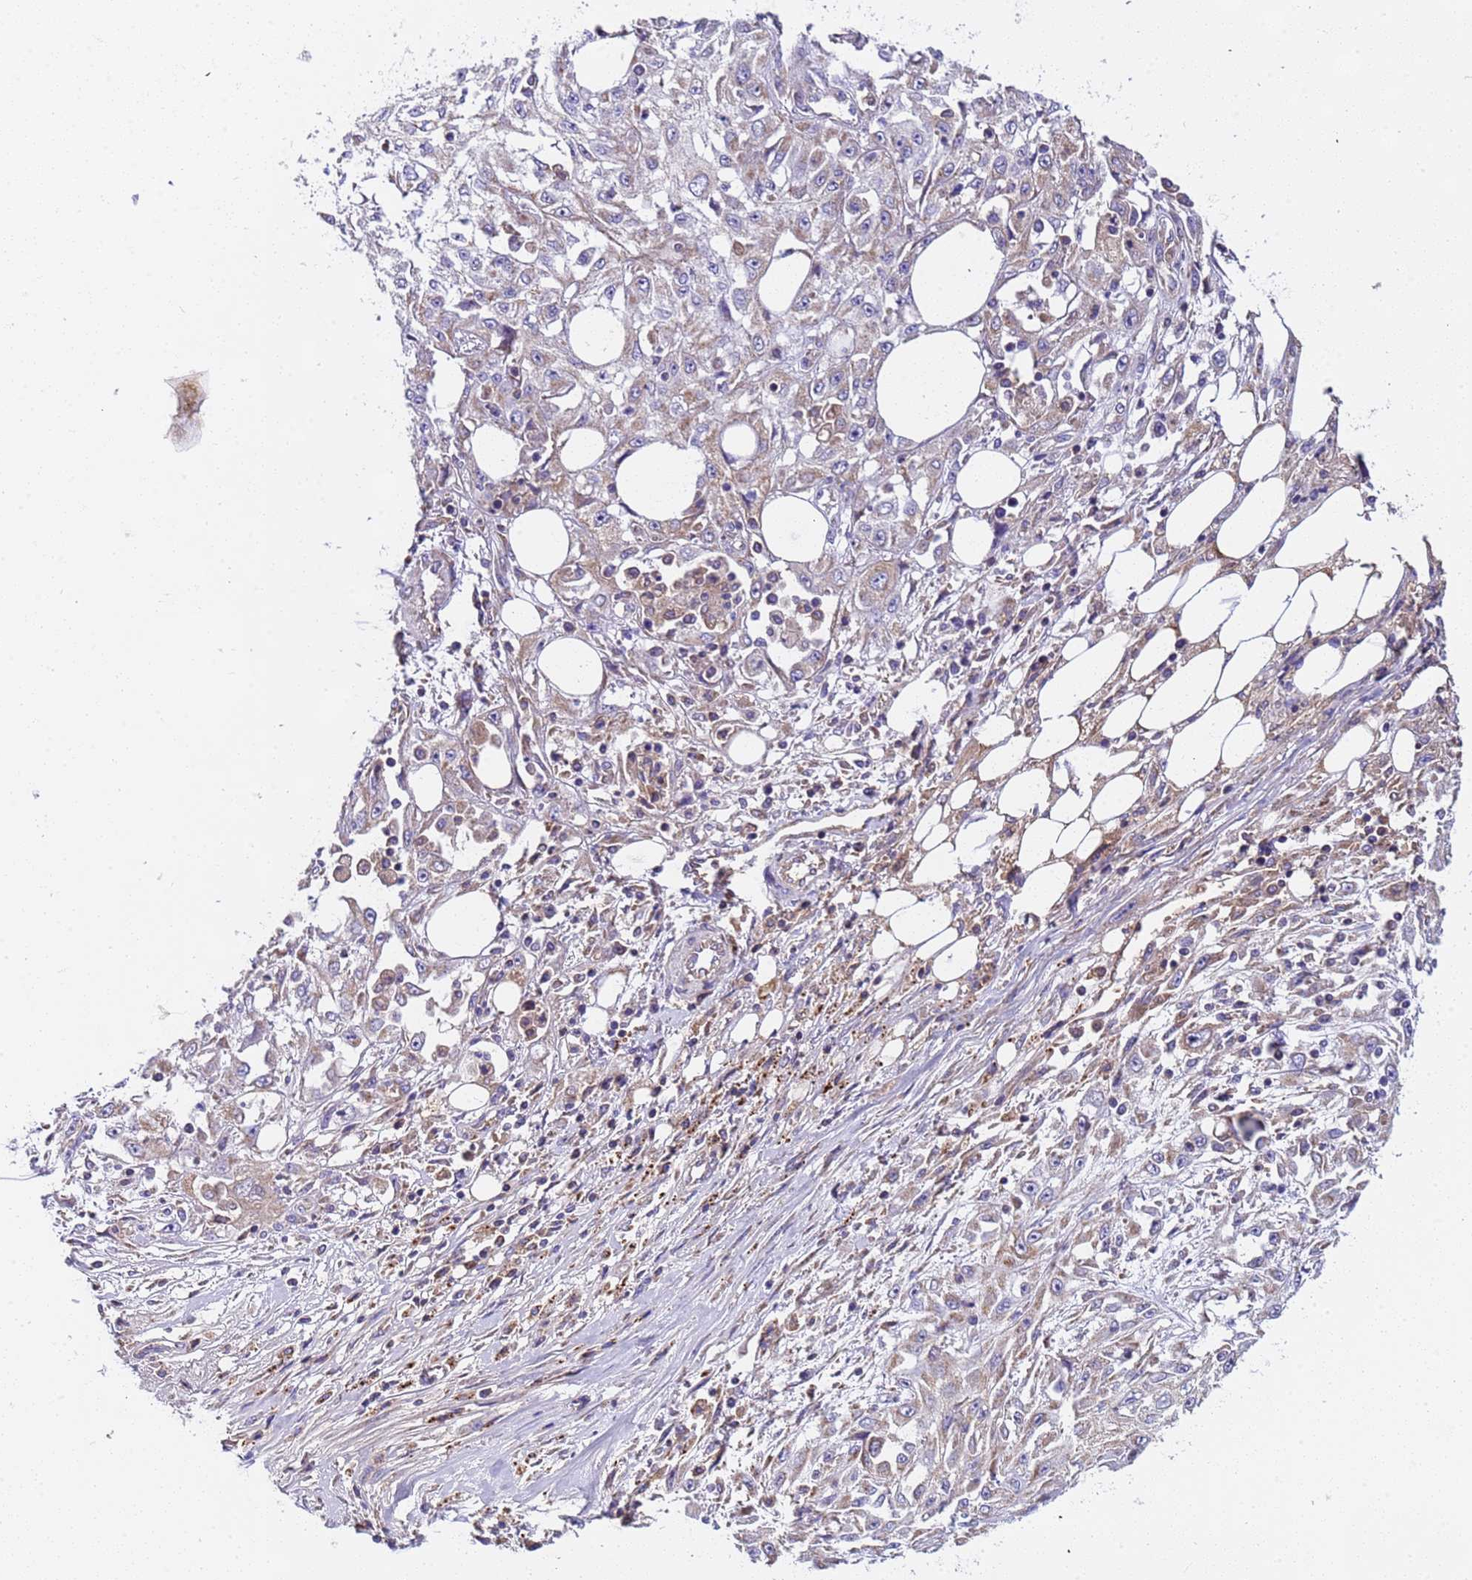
{"staining": {"intensity": "weak", "quantity": "<25%", "location": "cytoplasmic/membranous"}, "tissue": "skin cancer", "cell_type": "Tumor cells", "image_type": "cancer", "snomed": [{"axis": "morphology", "description": "Squamous cell carcinoma, NOS"}, {"axis": "morphology", "description": "Squamous cell carcinoma, metastatic, NOS"}, {"axis": "topography", "description": "Skin"}, {"axis": "topography", "description": "Lymph node"}], "caption": "Immunohistochemistry (IHC) of human skin cancer reveals no positivity in tumor cells. The staining was performed using DAB to visualize the protein expression in brown, while the nuclei were stained in blue with hematoxylin (Magnification: 20x).", "gene": "TMEM126A", "patient": {"sex": "male", "age": 75}}